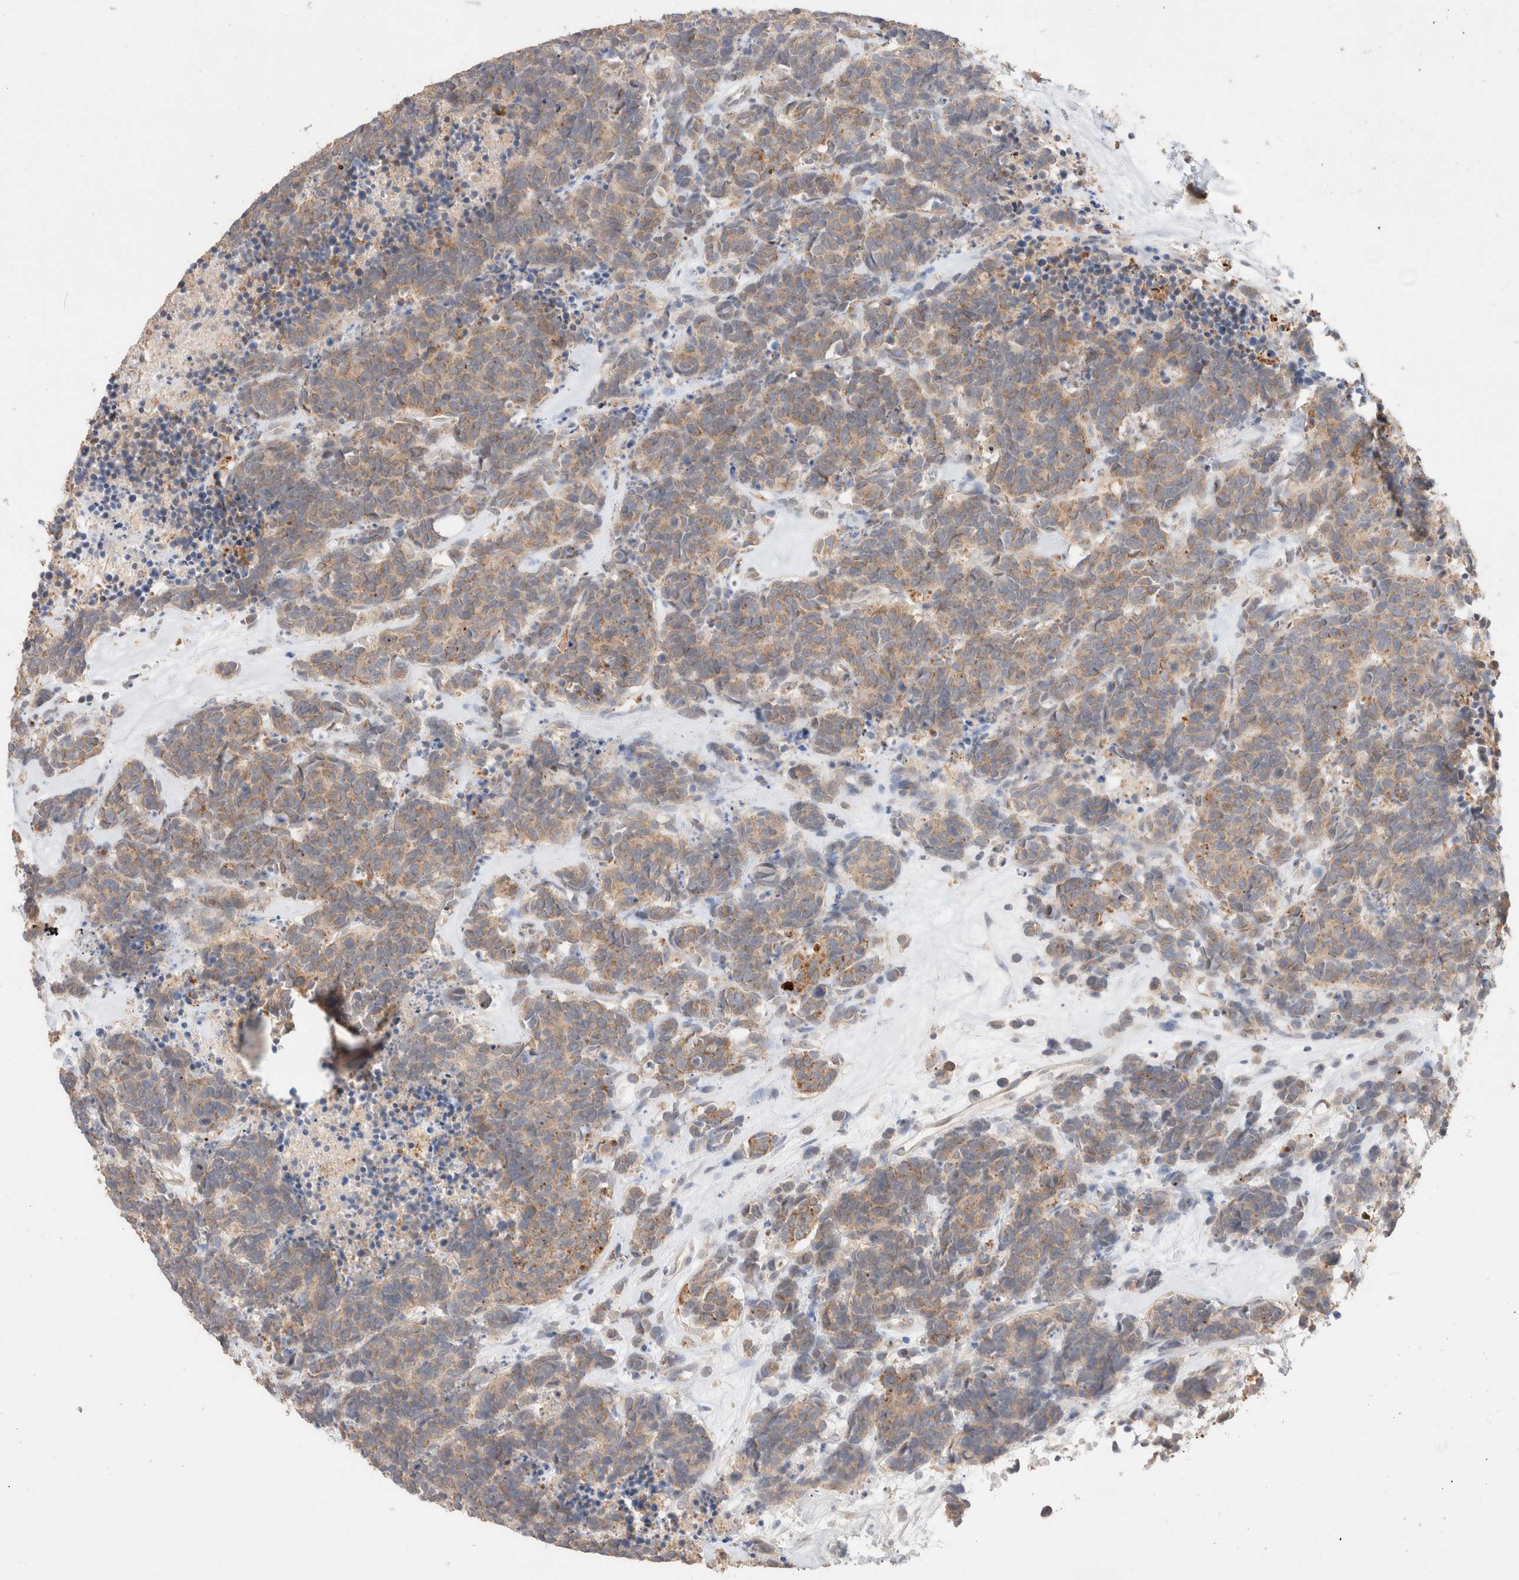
{"staining": {"intensity": "moderate", "quantity": ">75%", "location": "cytoplasmic/membranous"}, "tissue": "carcinoid", "cell_type": "Tumor cells", "image_type": "cancer", "snomed": [{"axis": "morphology", "description": "Carcinoma, NOS"}, {"axis": "morphology", "description": "Carcinoid, malignant, NOS"}, {"axis": "topography", "description": "Urinary bladder"}], "caption": "Carcinoid stained with a brown dye displays moderate cytoplasmic/membranous positive expression in approximately >75% of tumor cells.", "gene": "TRIM41", "patient": {"sex": "male", "age": 57}}